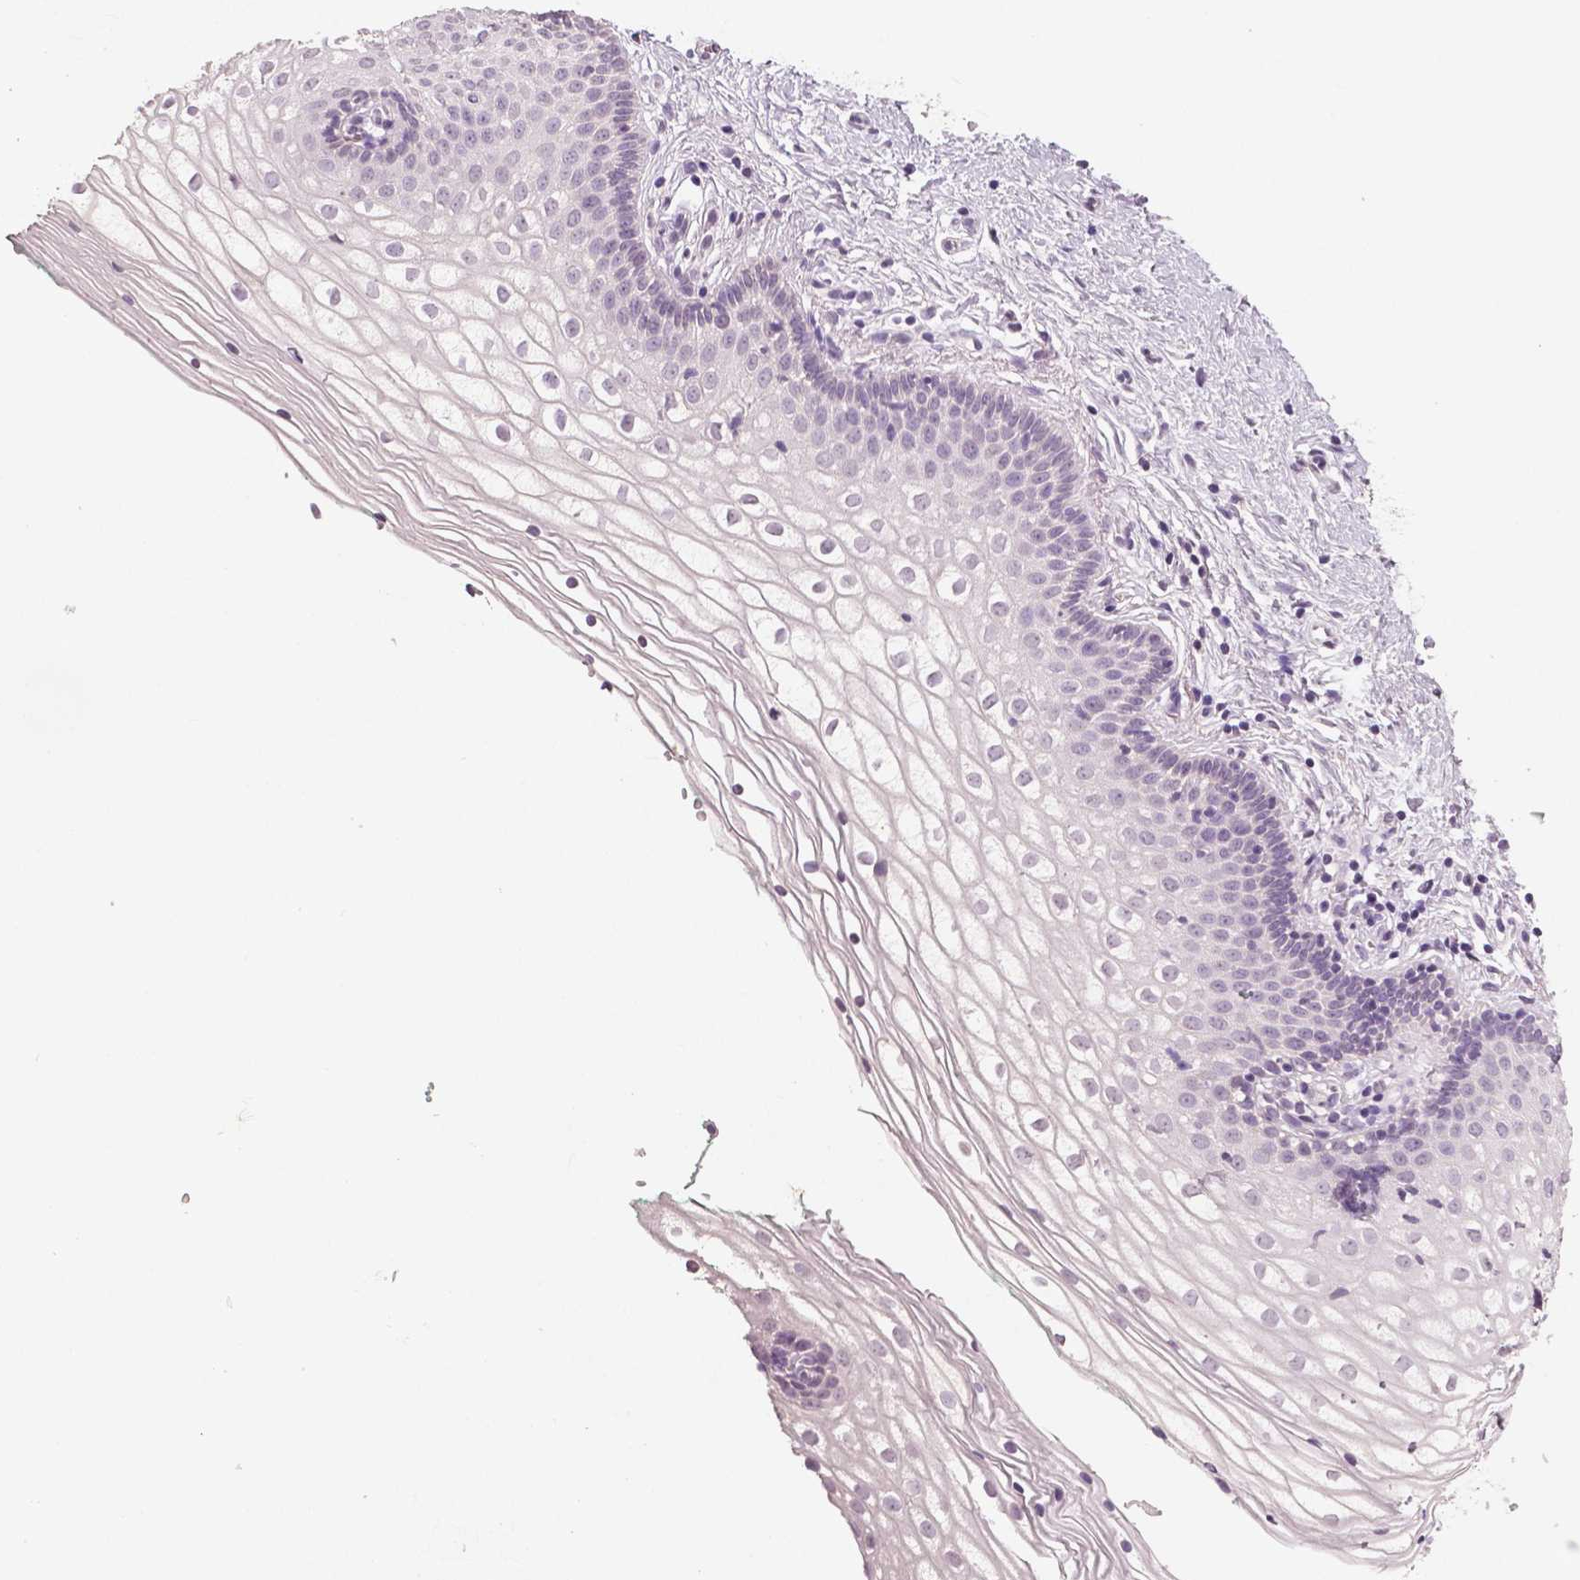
{"staining": {"intensity": "negative", "quantity": "none", "location": "none"}, "tissue": "vagina", "cell_type": "Squamous epithelial cells", "image_type": "normal", "snomed": [{"axis": "morphology", "description": "Normal tissue, NOS"}, {"axis": "topography", "description": "Vagina"}], "caption": "The histopathology image exhibits no staining of squamous epithelial cells in unremarkable vagina. (DAB IHC visualized using brightfield microscopy, high magnification).", "gene": "NECAB1", "patient": {"sex": "female", "age": 36}}